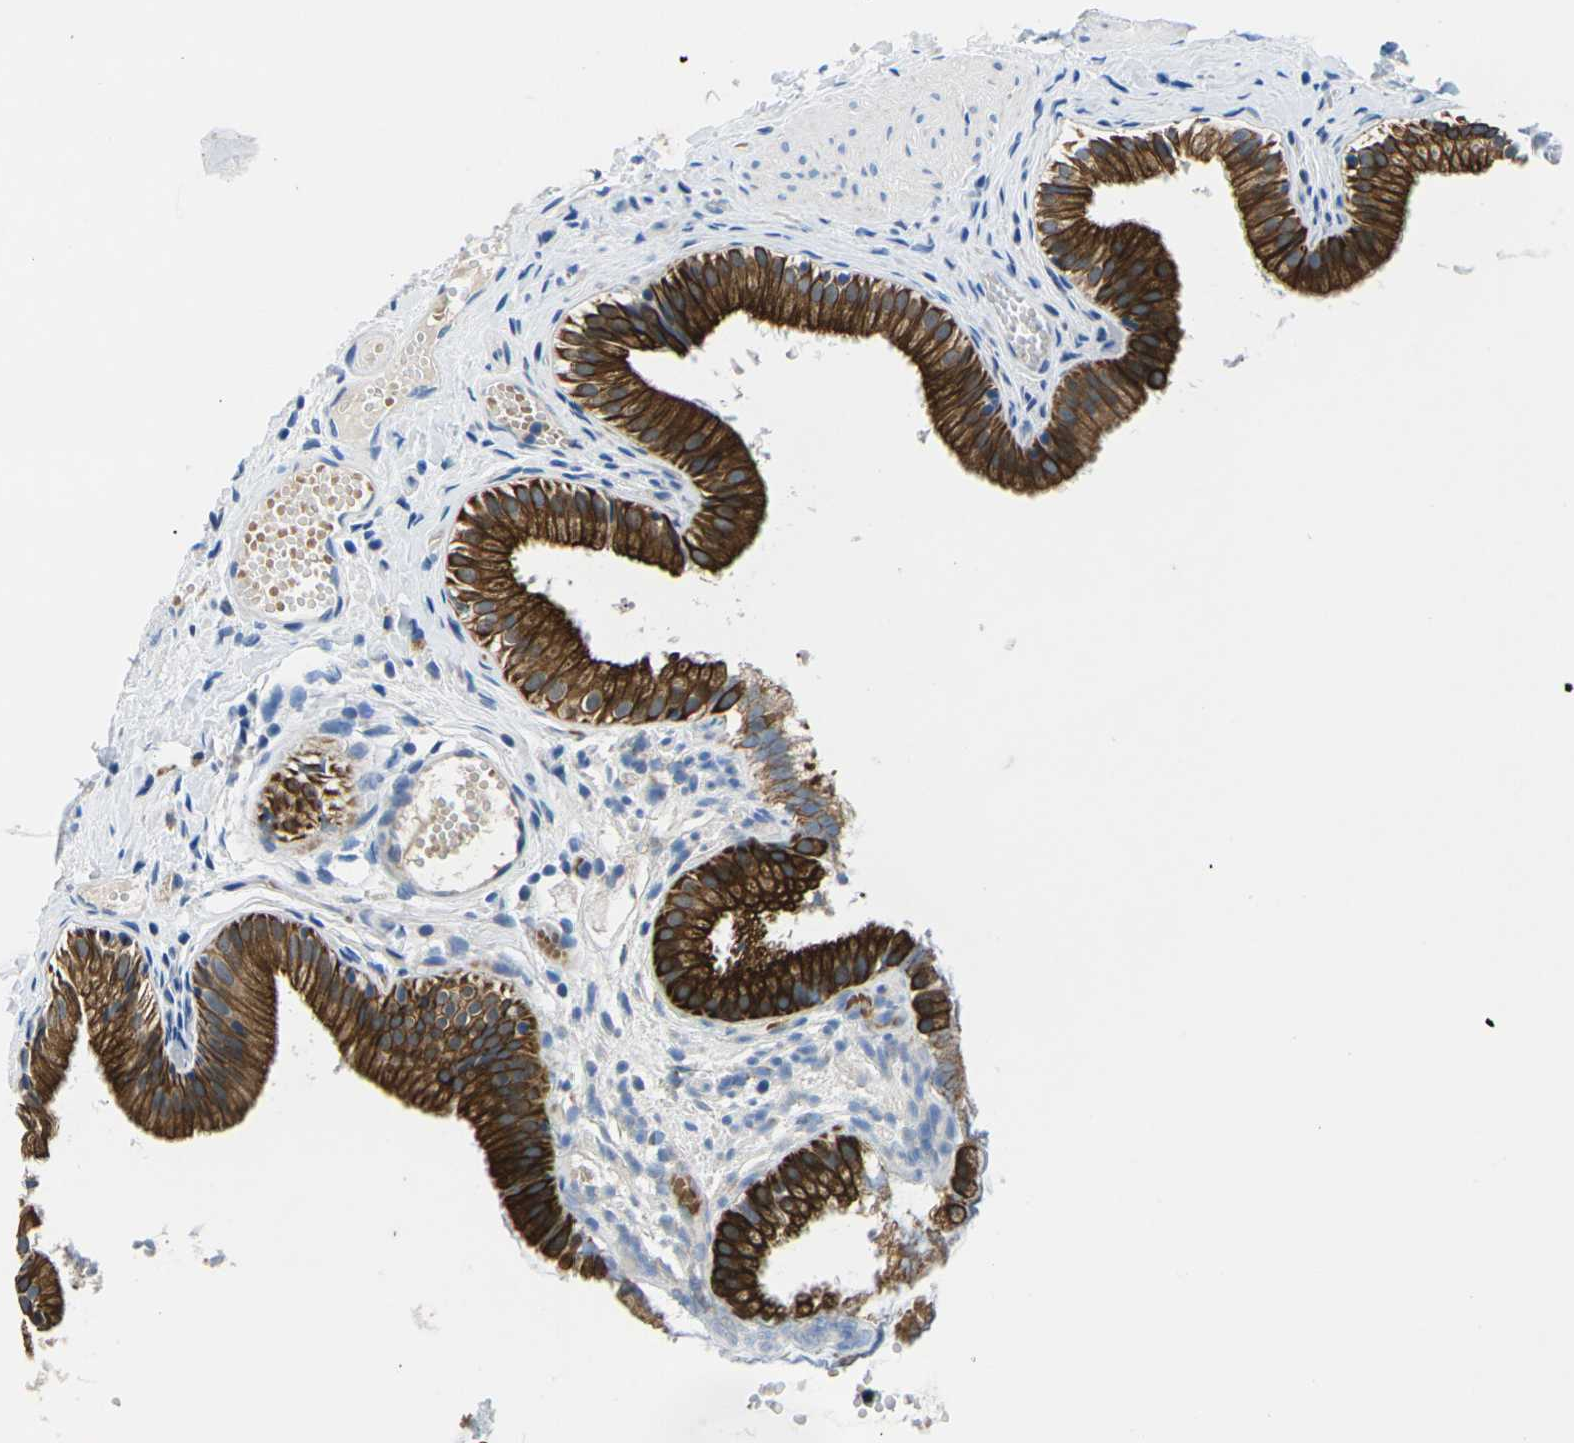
{"staining": {"intensity": "strong", "quantity": ">75%", "location": "cytoplasmic/membranous"}, "tissue": "gallbladder", "cell_type": "Glandular cells", "image_type": "normal", "snomed": [{"axis": "morphology", "description": "Normal tissue, NOS"}, {"axis": "topography", "description": "Gallbladder"}], "caption": "Gallbladder stained with a brown dye demonstrates strong cytoplasmic/membranous positive positivity in about >75% of glandular cells.", "gene": "TM6SF1", "patient": {"sex": "female", "age": 26}}